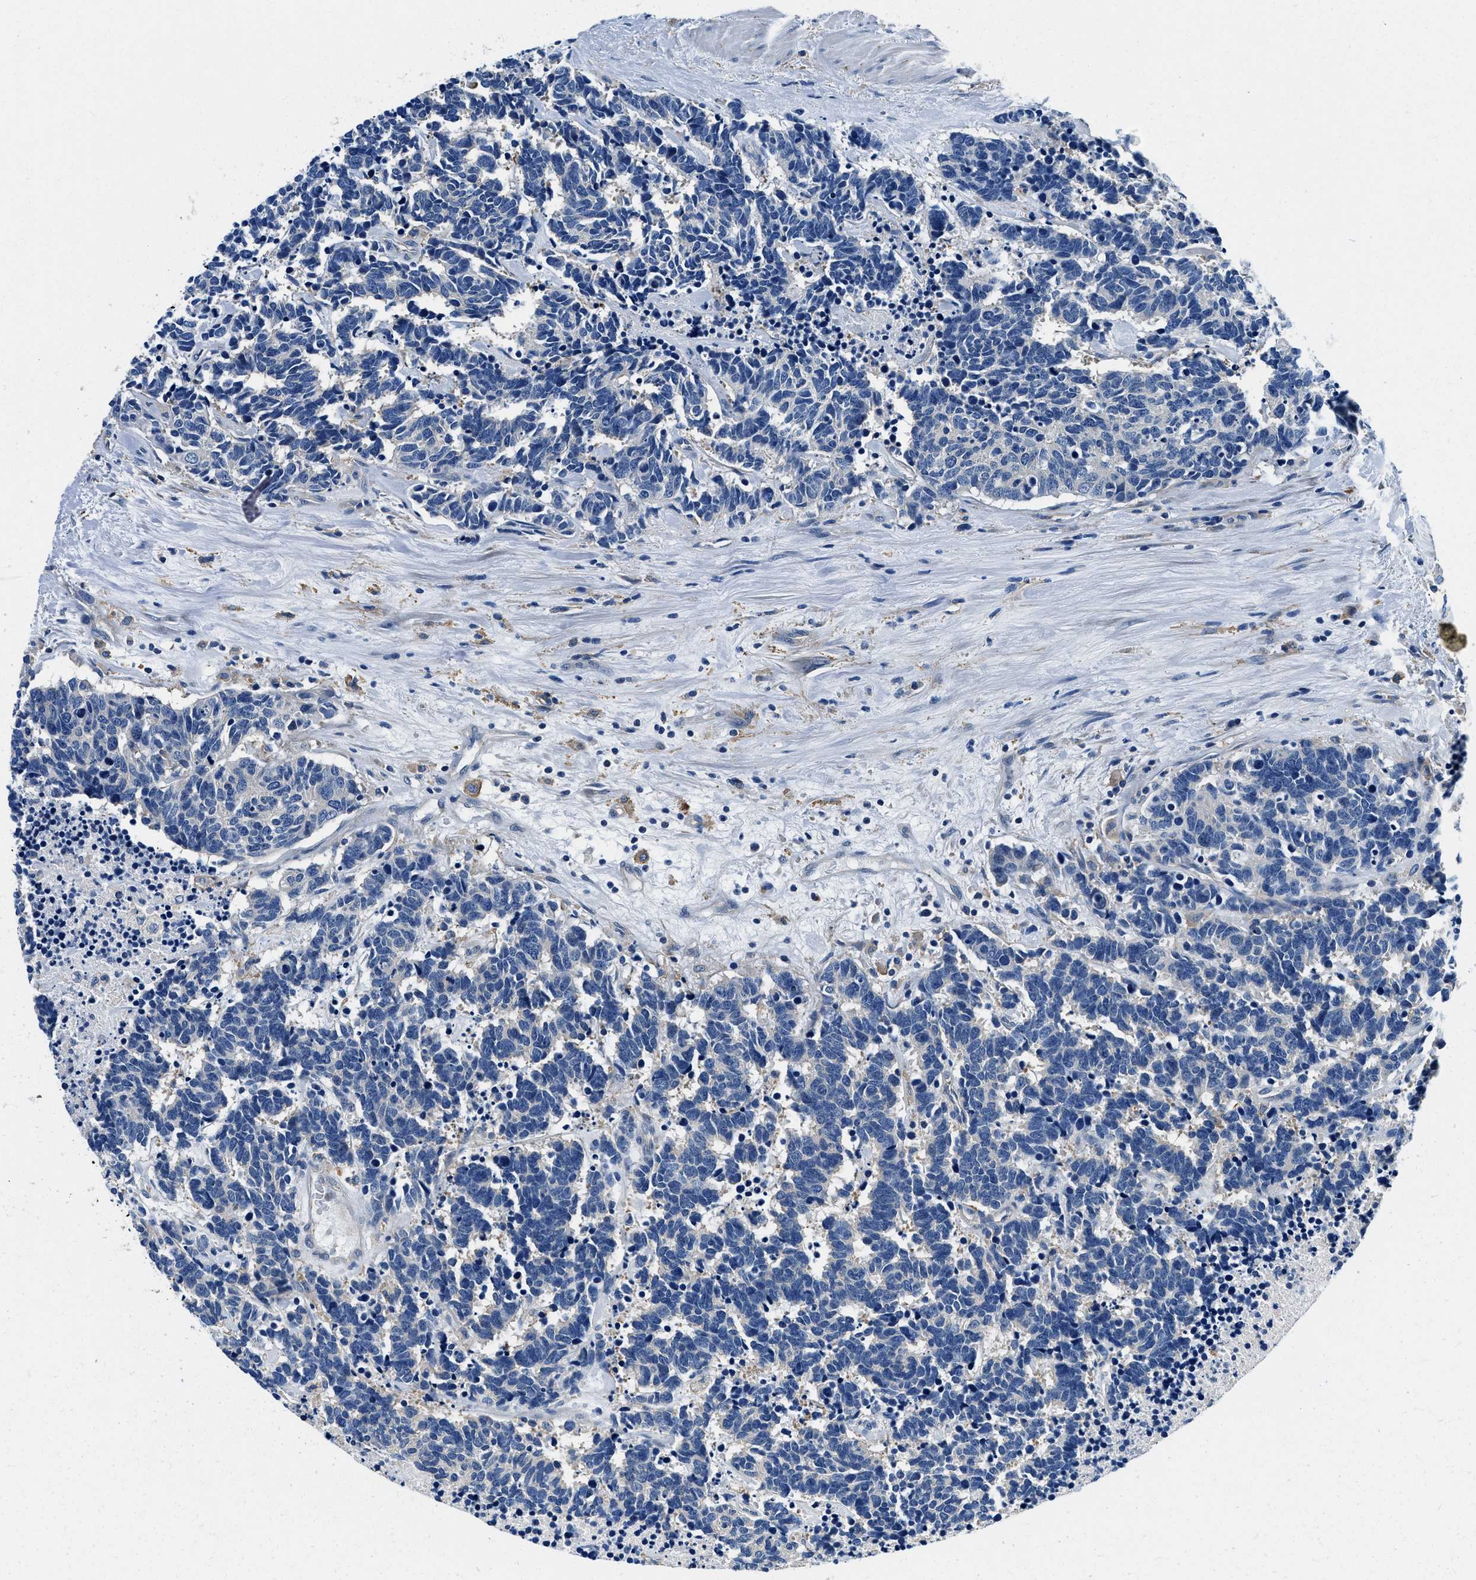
{"staining": {"intensity": "negative", "quantity": "none", "location": "none"}, "tissue": "carcinoid", "cell_type": "Tumor cells", "image_type": "cancer", "snomed": [{"axis": "morphology", "description": "Carcinoma, NOS"}, {"axis": "morphology", "description": "Carcinoid, malignant, NOS"}, {"axis": "topography", "description": "Urinary bladder"}], "caption": "Immunohistochemical staining of human carcinoma displays no significant expression in tumor cells. Brightfield microscopy of immunohistochemistry stained with DAB (3,3'-diaminobenzidine) (brown) and hematoxylin (blue), captured at high magnification.", "gene": "ZFAND3", "patient": {"sex": "male", "age": 57}}